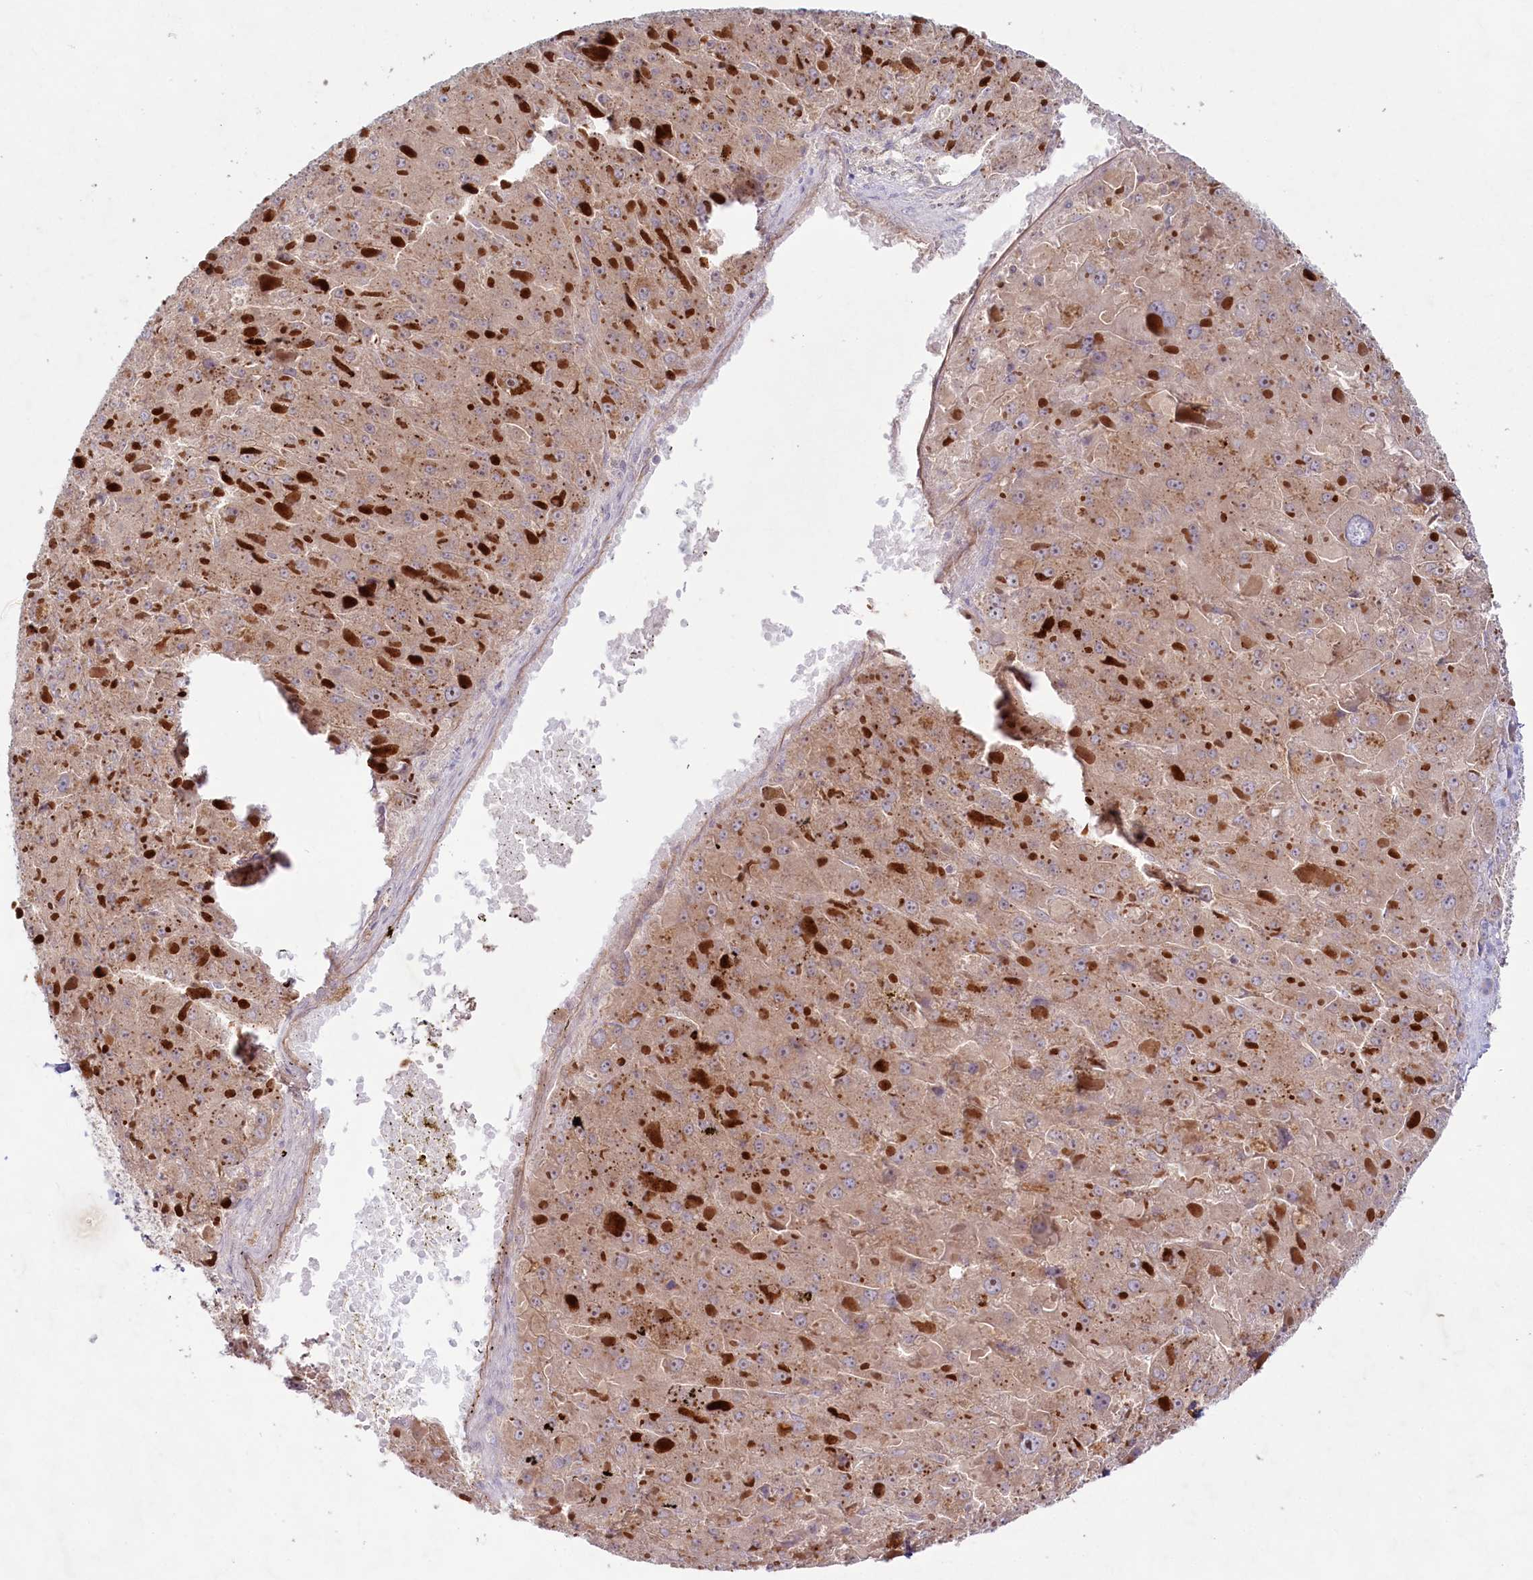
{"staining": {"intensity": "moderate", "quantity": ">75%", "location": "cytoplasmic/membranous"}, "tissue": "liver cancer", "cell_type": "Tumor cells", "image_type": "cancer", "snomed": [{"axis": "morphology", "description": "Carcinoma, Hepatocellular, NOS"}, {"axis": "topography", "description": "Liver"}], "caption": "Immunohistochemistry (IHC) histopathology image of neoplastic tissue: human liver cancer stained using IHC demonstrates medium levels of moderate protein expression localized specifically in the cytoplasmic/membranous of tumor cells, appearing as a cytoplasmic/membranous brown color.", "gene": "TNIP1", "patient": {"sex": "female", "age": 73}}